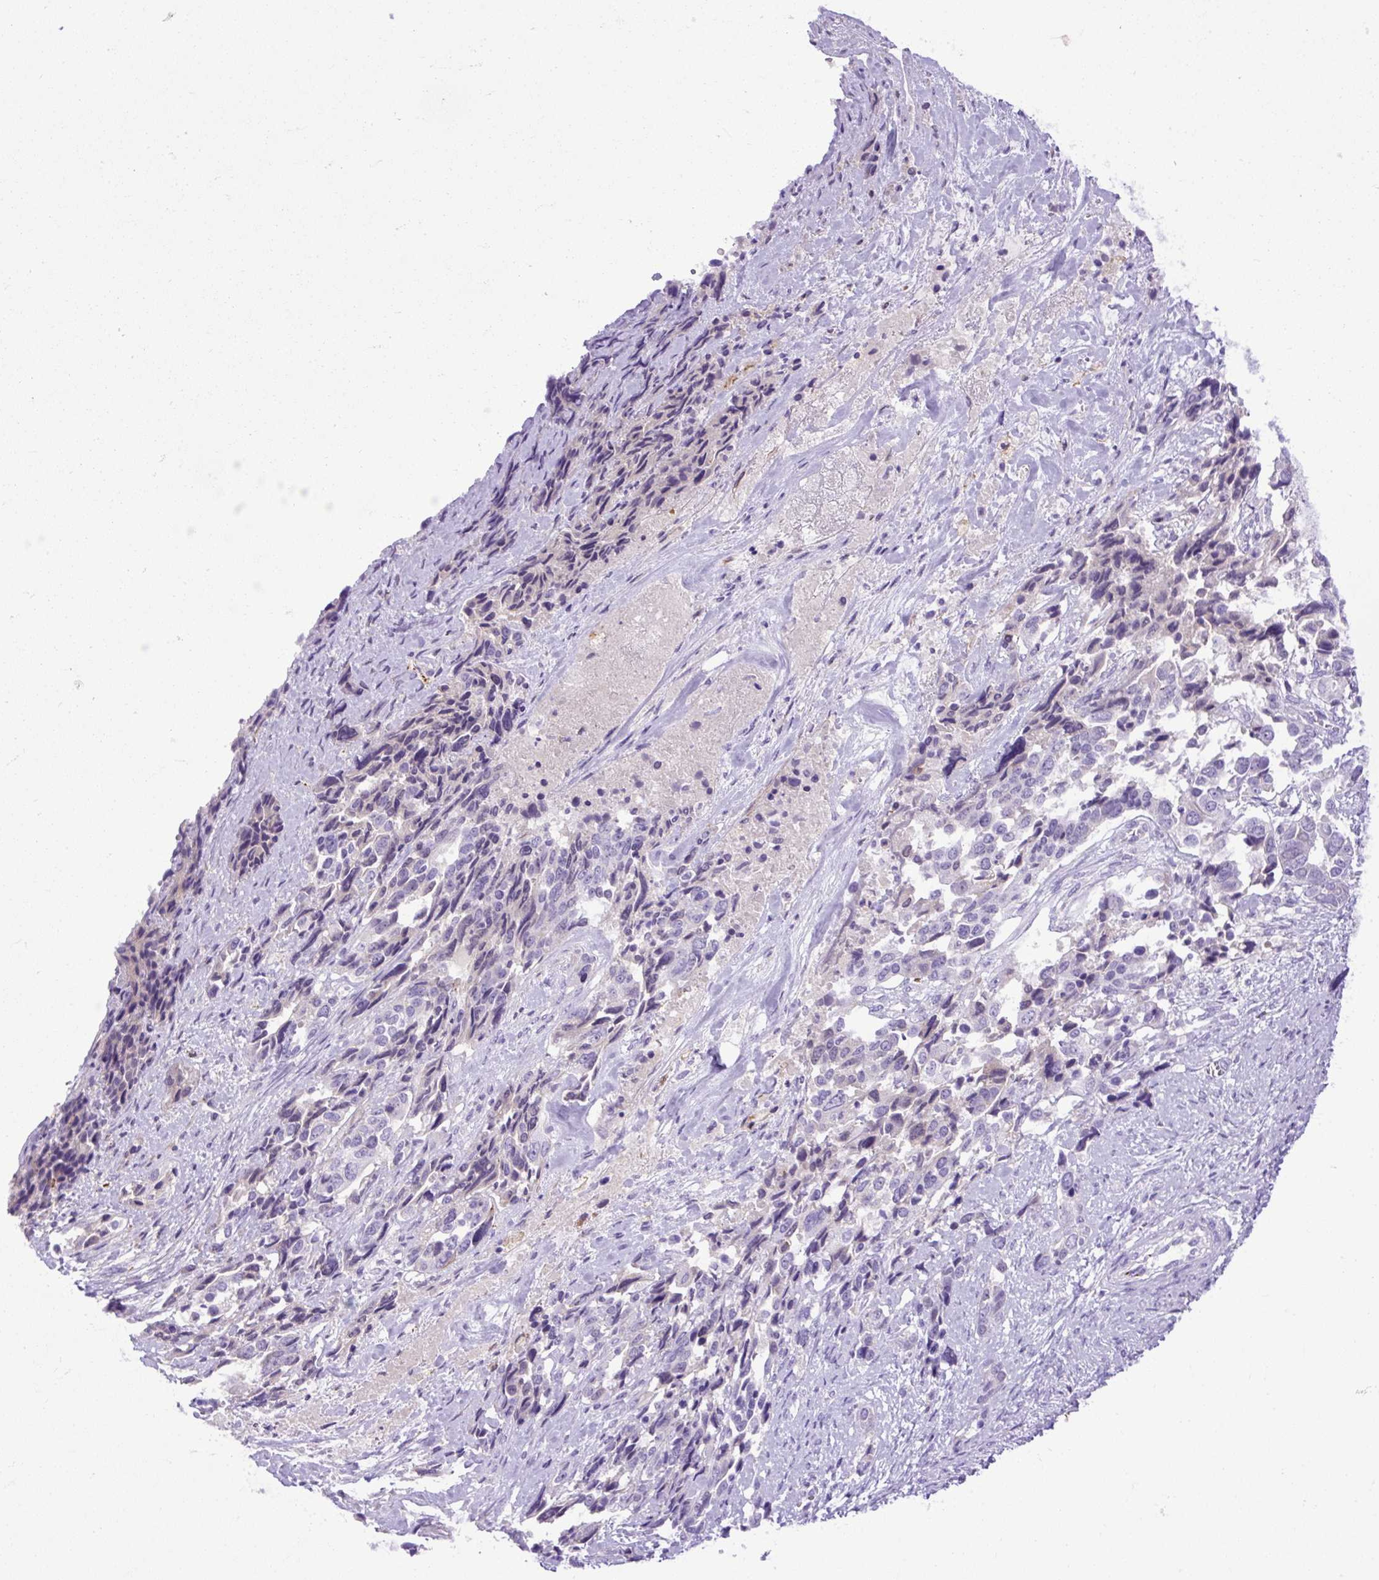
{"staining": {"intensity": "negative", "quantity": "none", "location": "none"}, "tissue": "ovarian cancer", "cell_type": "Tumor cells", "image_type": "cancer", "snomed": [{"axis": "morphology", "description": "Cystadenocarcinoma, serous, NOS"}, {"axis": "topography", "description": "Ovary"}], "caption": "An image of human serous cystadenocarcinoma (ovarian) is negative for staining in tumor cells.", "gene": "SPTBN5", "patient": {"sex": "female", "age": 44}}